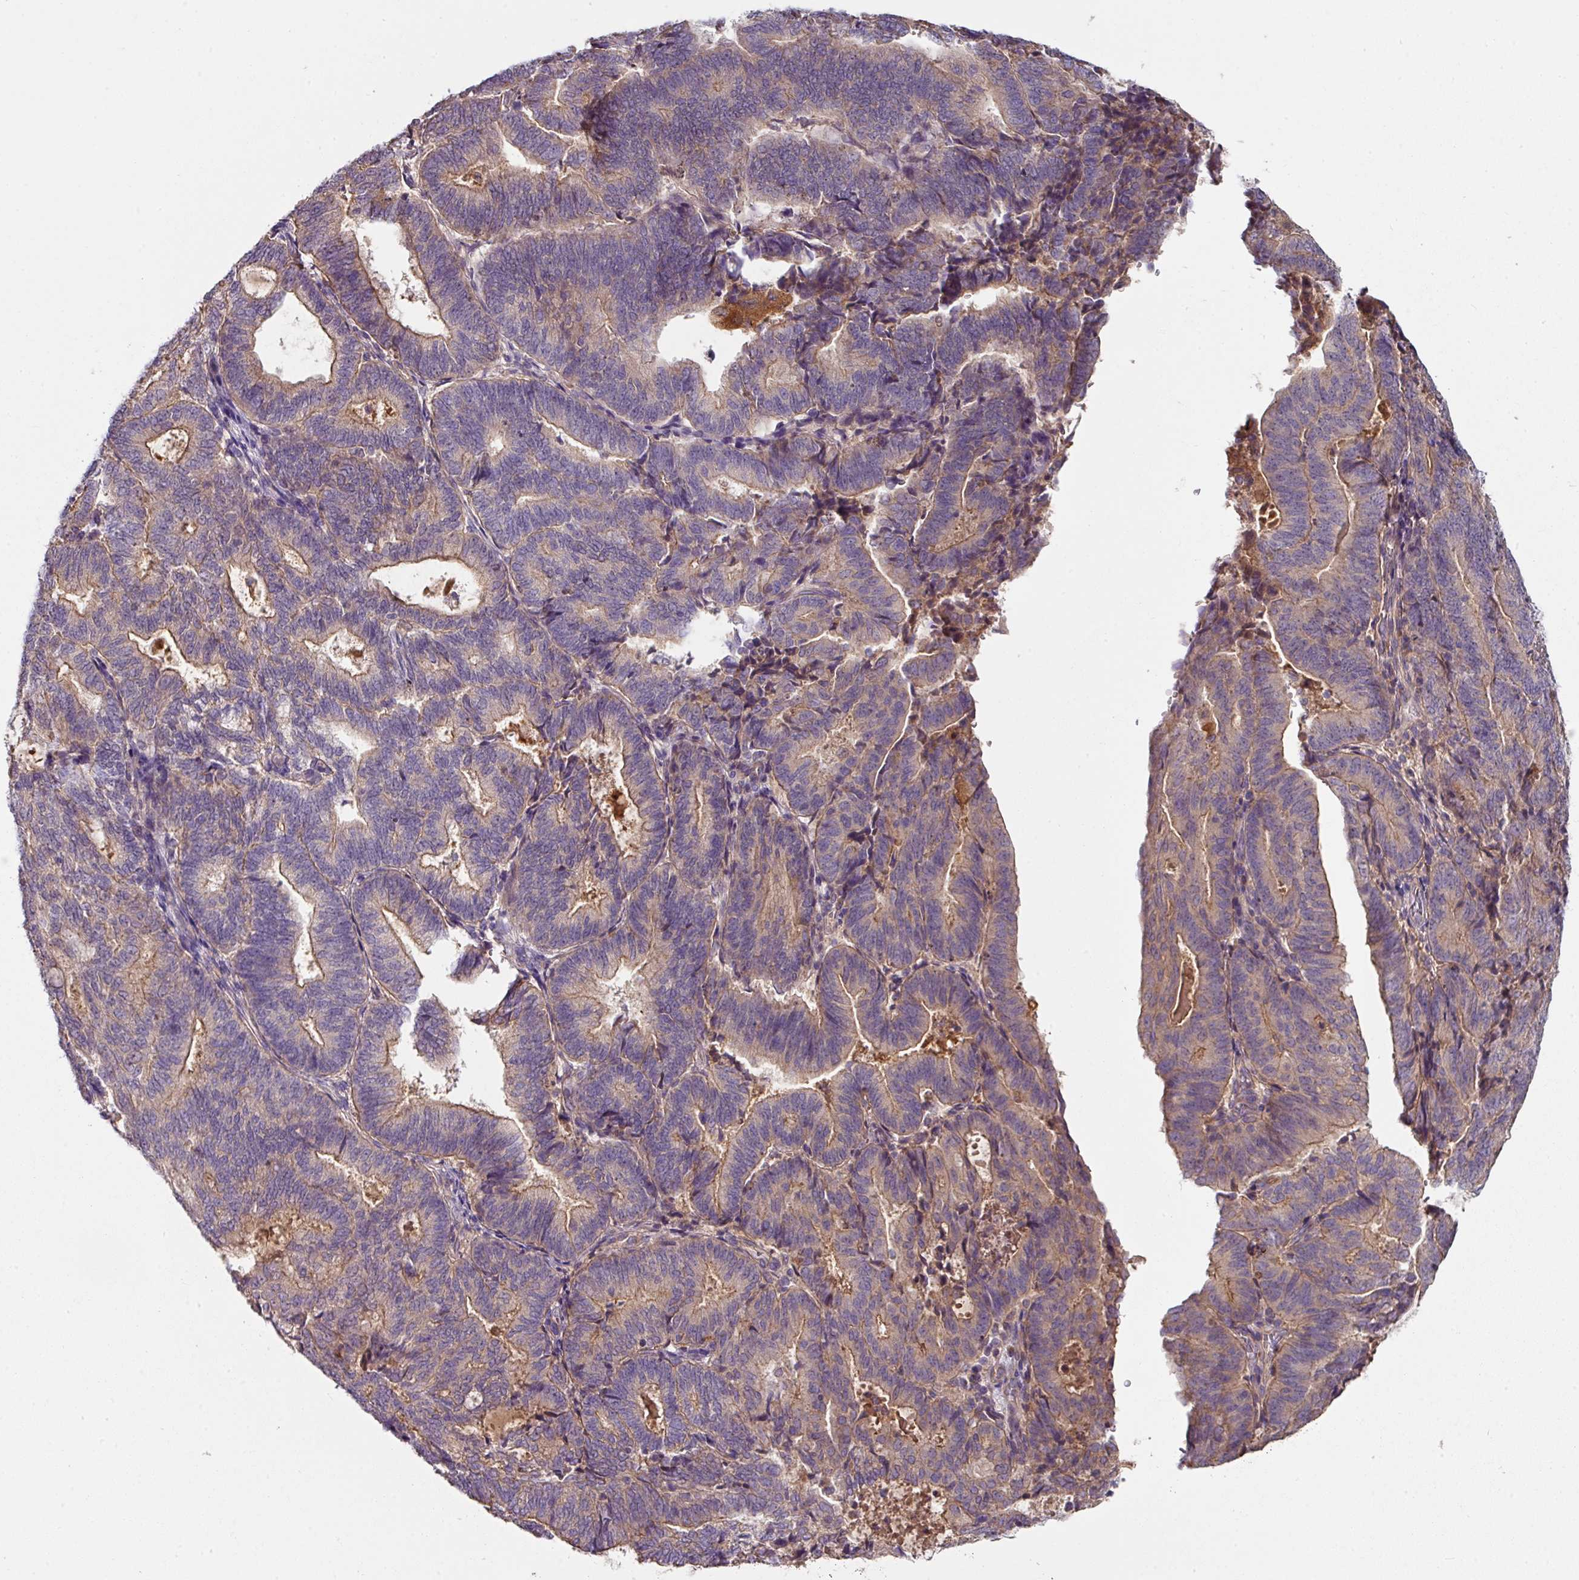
{"staining": {"intensity": "moderate", "quantity": "<25%", "location": "cytoplasmic/membranous"}, "tissue": "endometrial cancer", "cell_type": "Tumor cells", "image_type": "cancer", "snomed": [{"axis": "morphology", "description": "Adenocarcinoma, NOS"}, {"axis": "topography", "description": "Endometrium"}], "caption": "Immunohistochemical staining of endometrial cancer shows moderate cytoplasmic/membranous protein staining in about <25% of tumor cells.", "gene": "C4orf48", "patient": {"sex": "female", "age": 70}}